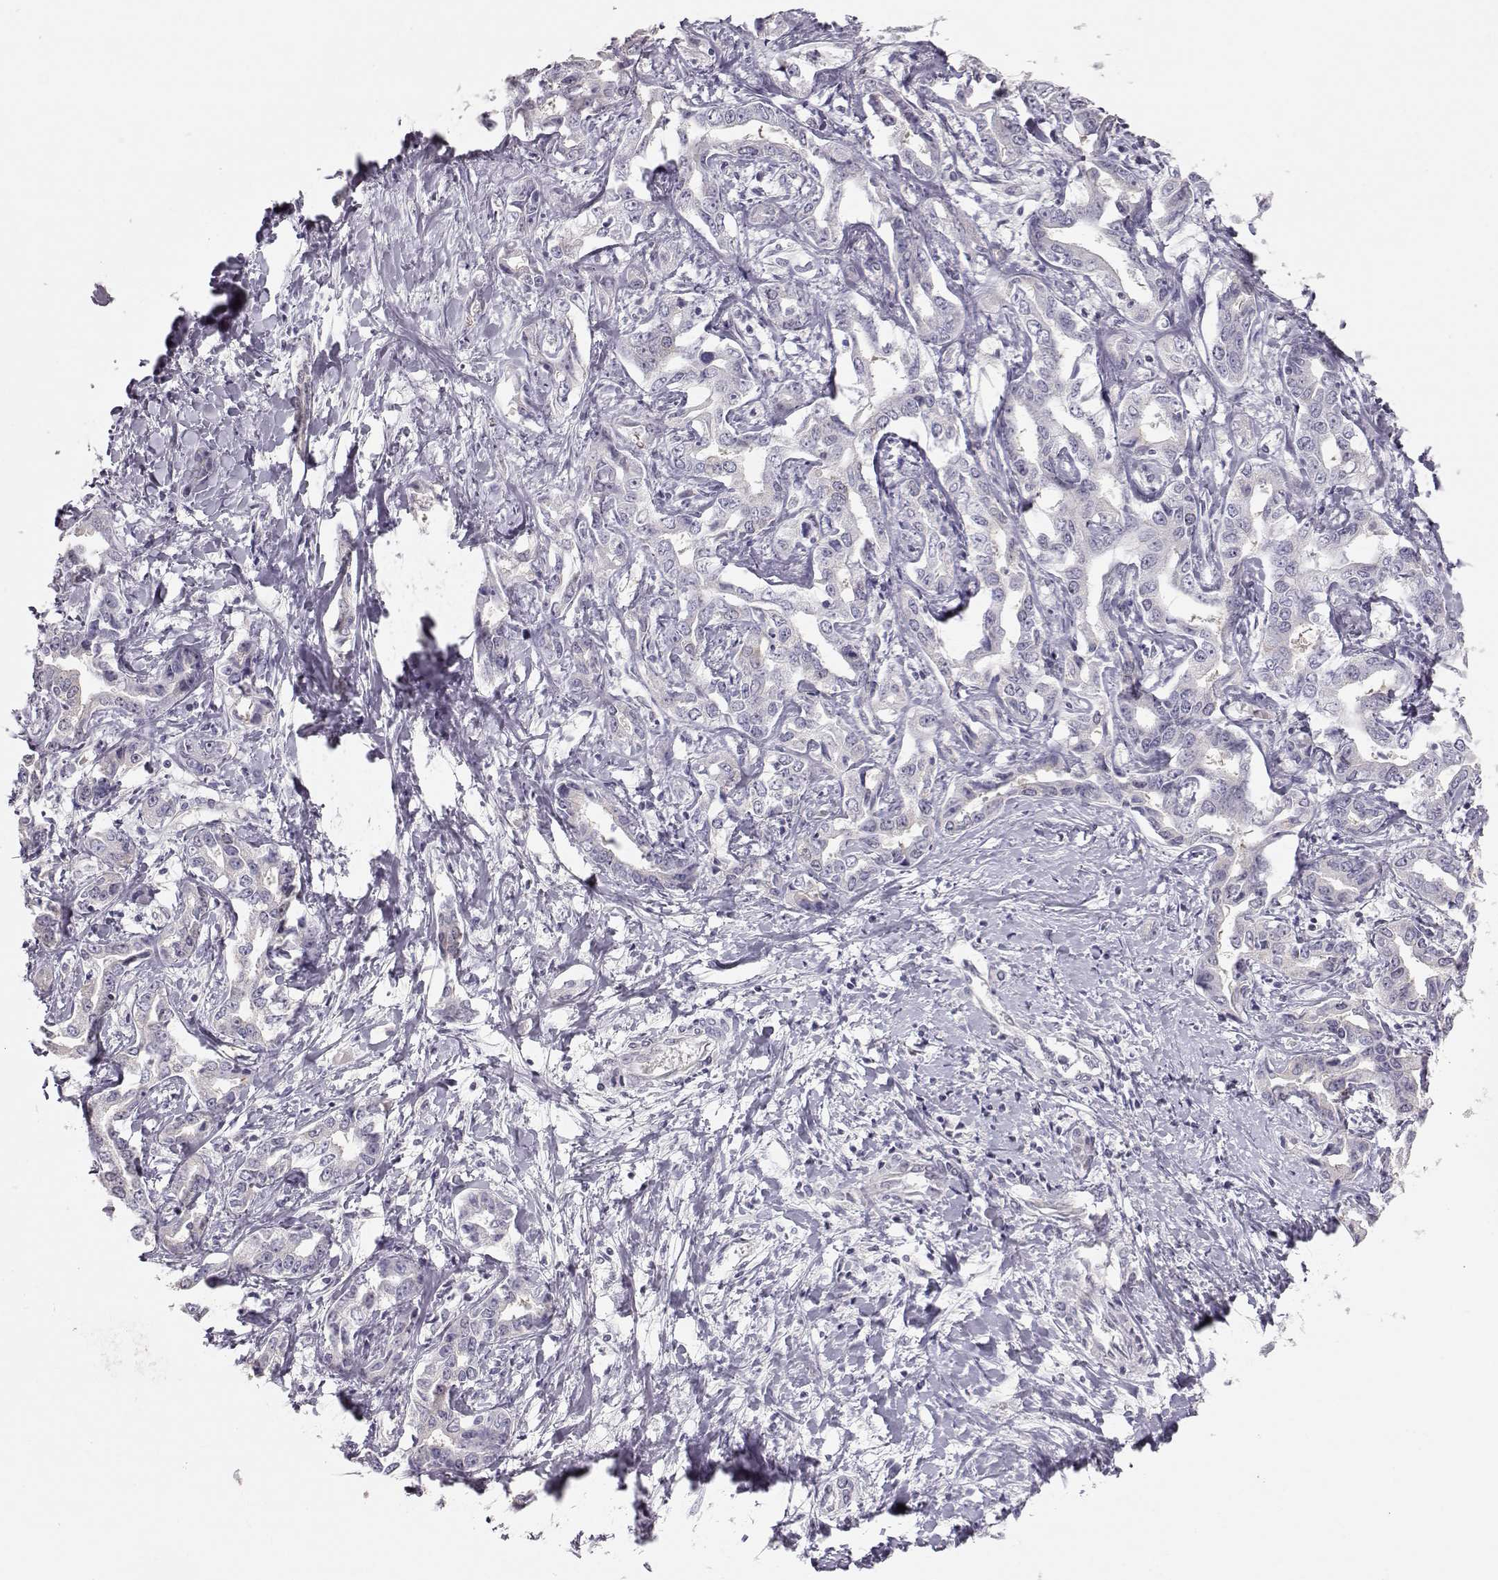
{"staining": {"intensity": "negative", "quantity": "none", "location": "none"}, "tissue": "liver cancer", "cell_type": "Tumor cells", "image_type": "cancer", "snomed": [{"axis": "morphology", "description": "Cholangiocarcinoma"}, {"axis": "topography", "description": "Liver"}], "caption": "A high-resolution histopathology image shows immunohistochemistry staining of liver cancer (cholangiocarcinoma), which reveals no significant staining in tumor cells.", "gene": "FAM205A", "patient": {"sex": "male", "age": 59}}